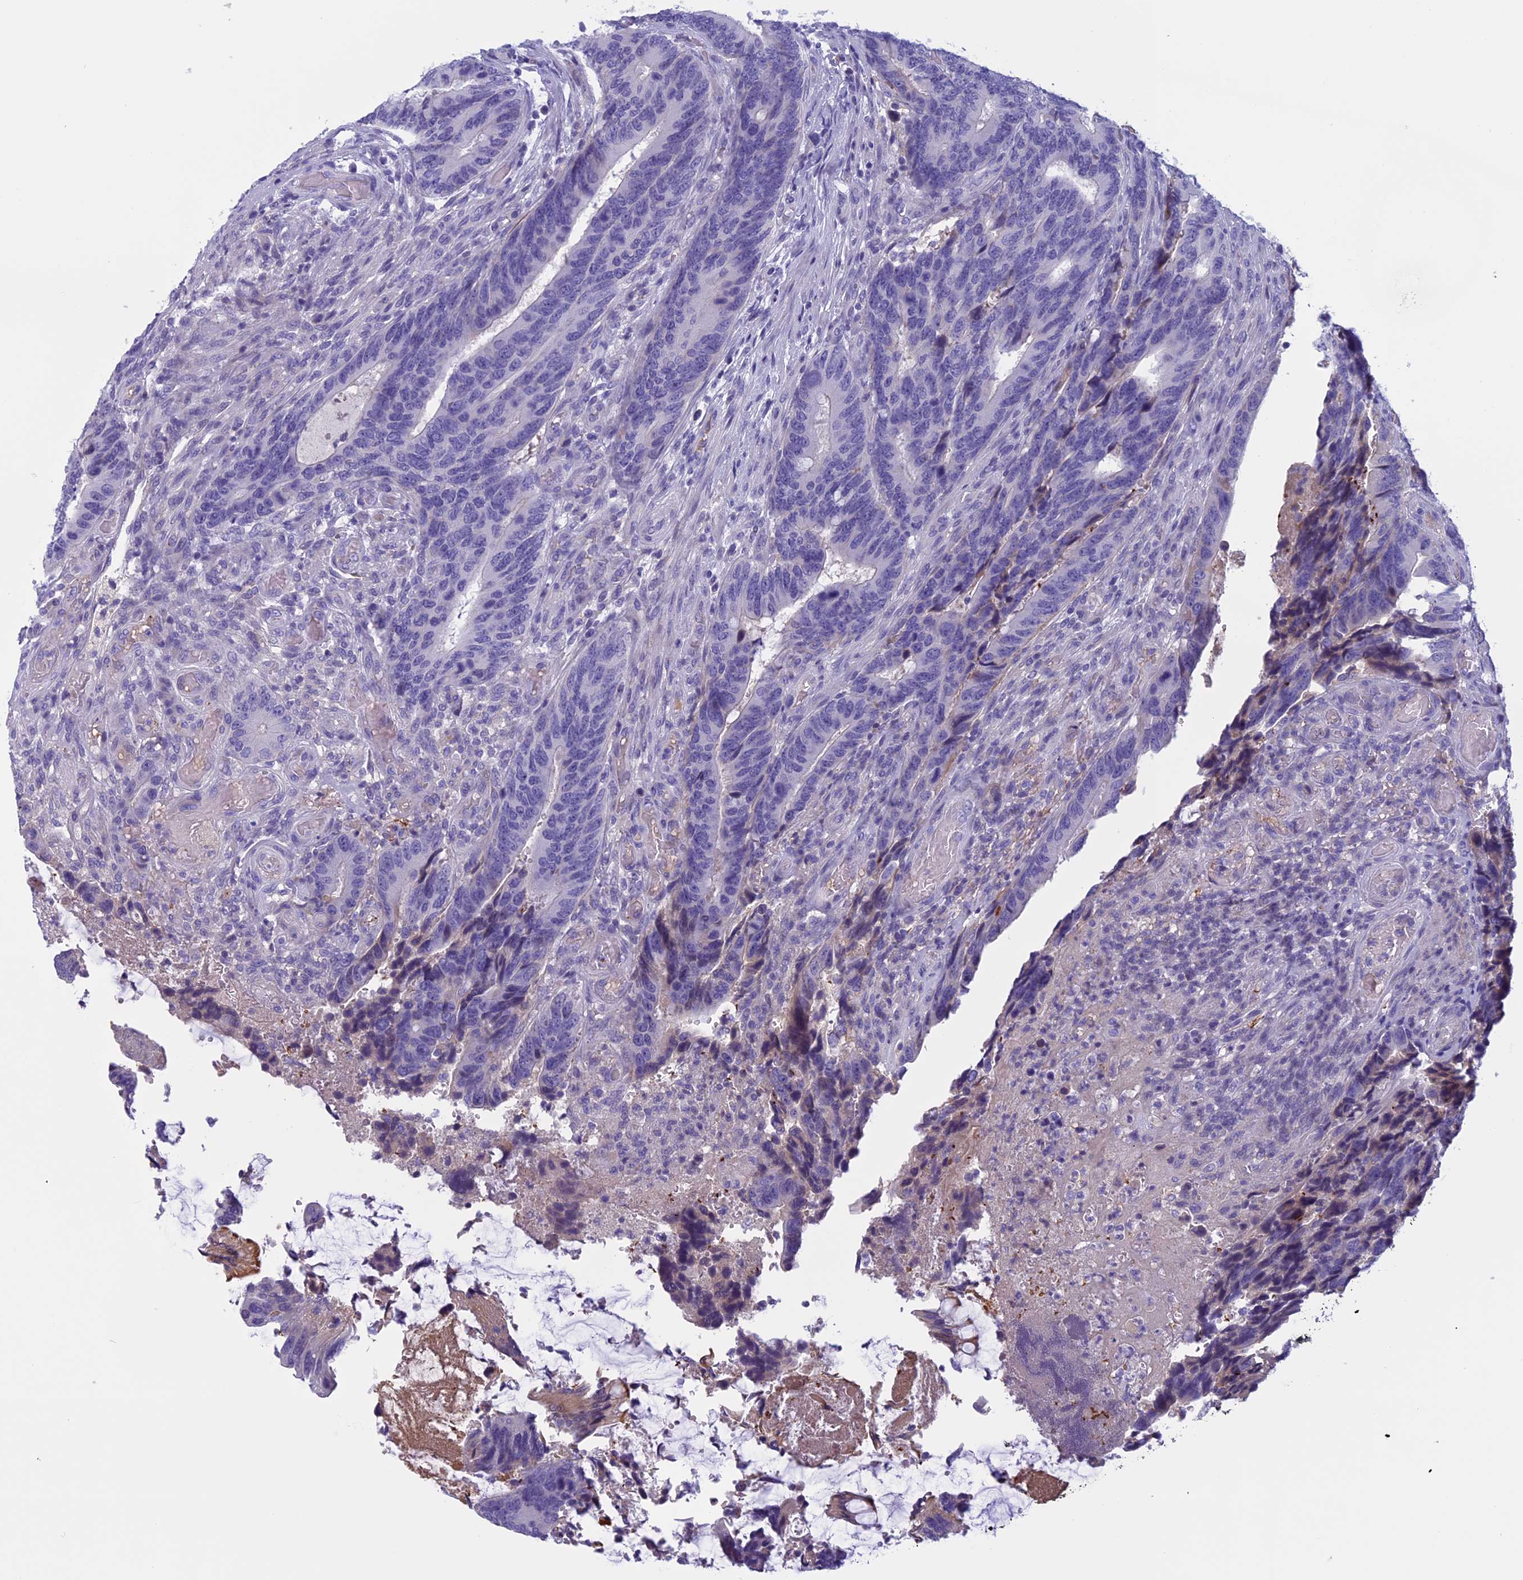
{"staining": {"intensity": "negative", "quantity": "none", "location": "none"}, "tissue": "colorectal cancer", "cell_type": "Tumor cells", "image_type": "cancer", "snomed": [{"axis": "morphology", "description": "Adenocarcinoma, NOS"}, {"axis": "topography", "description": "Colon"}], "caption": "Human colorectal adenocarcinoma stained for a protein using immunohistochemistry (IHC) displays no expression in tumor cells.", "gene": "ANGPTL2", "patient": {"sex": "male", "age": 87}}